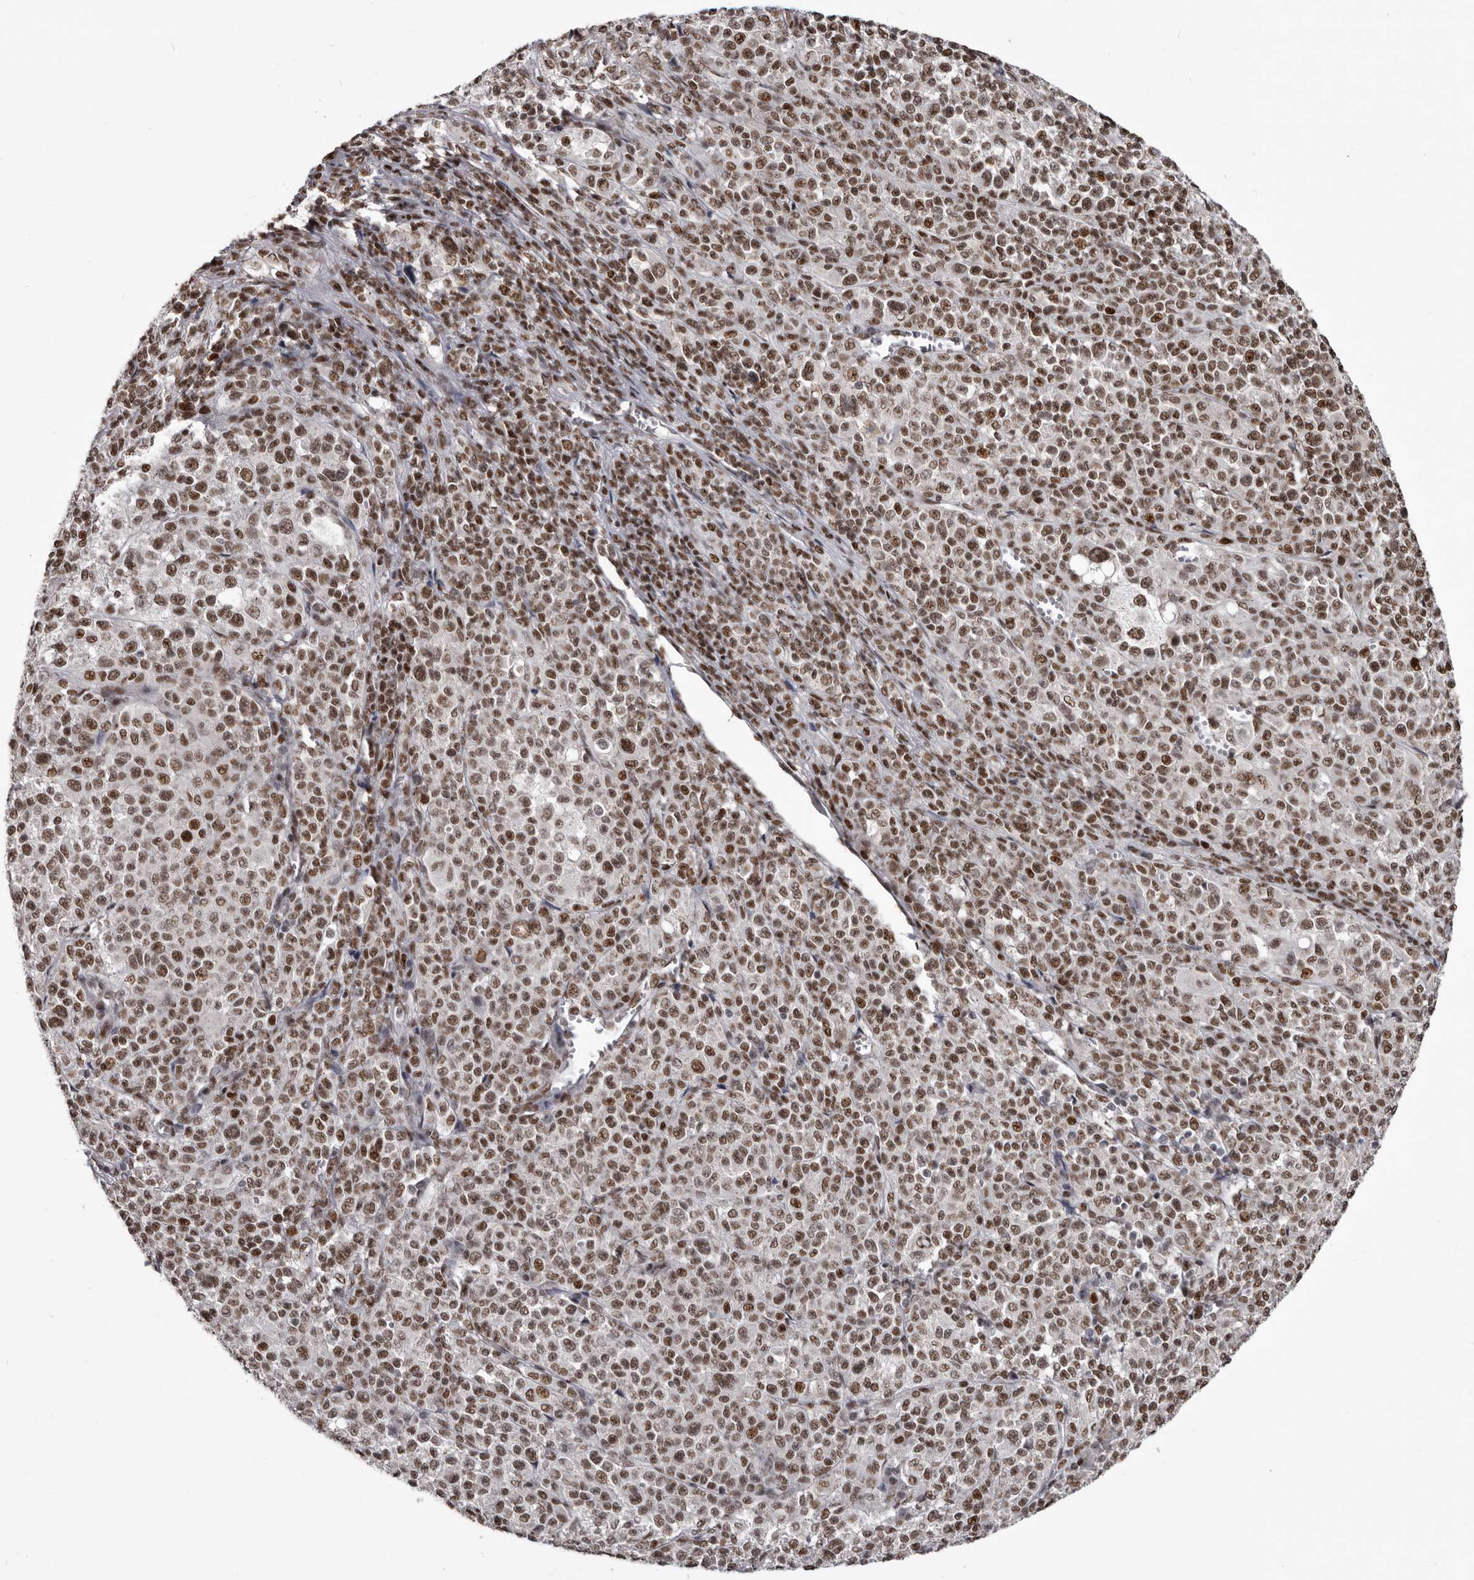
{"staining": {"intensity": "moderate", "quantity": ">75%", "location": "nuclear"}, "tissue": "melanoma", "cell_type": "Tumor cells", "image_type": "cancer", "snomed": [{"axis": "morphology", "description": "Malignant melanoma, Metastatic site"}, {"axis": "topography", "description": "Skin"}], "caption": "This photomicrograph exhibits immunohistochemistry staining of human melanoma, with medium moderate nuclear positivity in about >75% of tumor cells.", "gene": "NUMA1", "patient": {"sex": "female", "age": 74}}